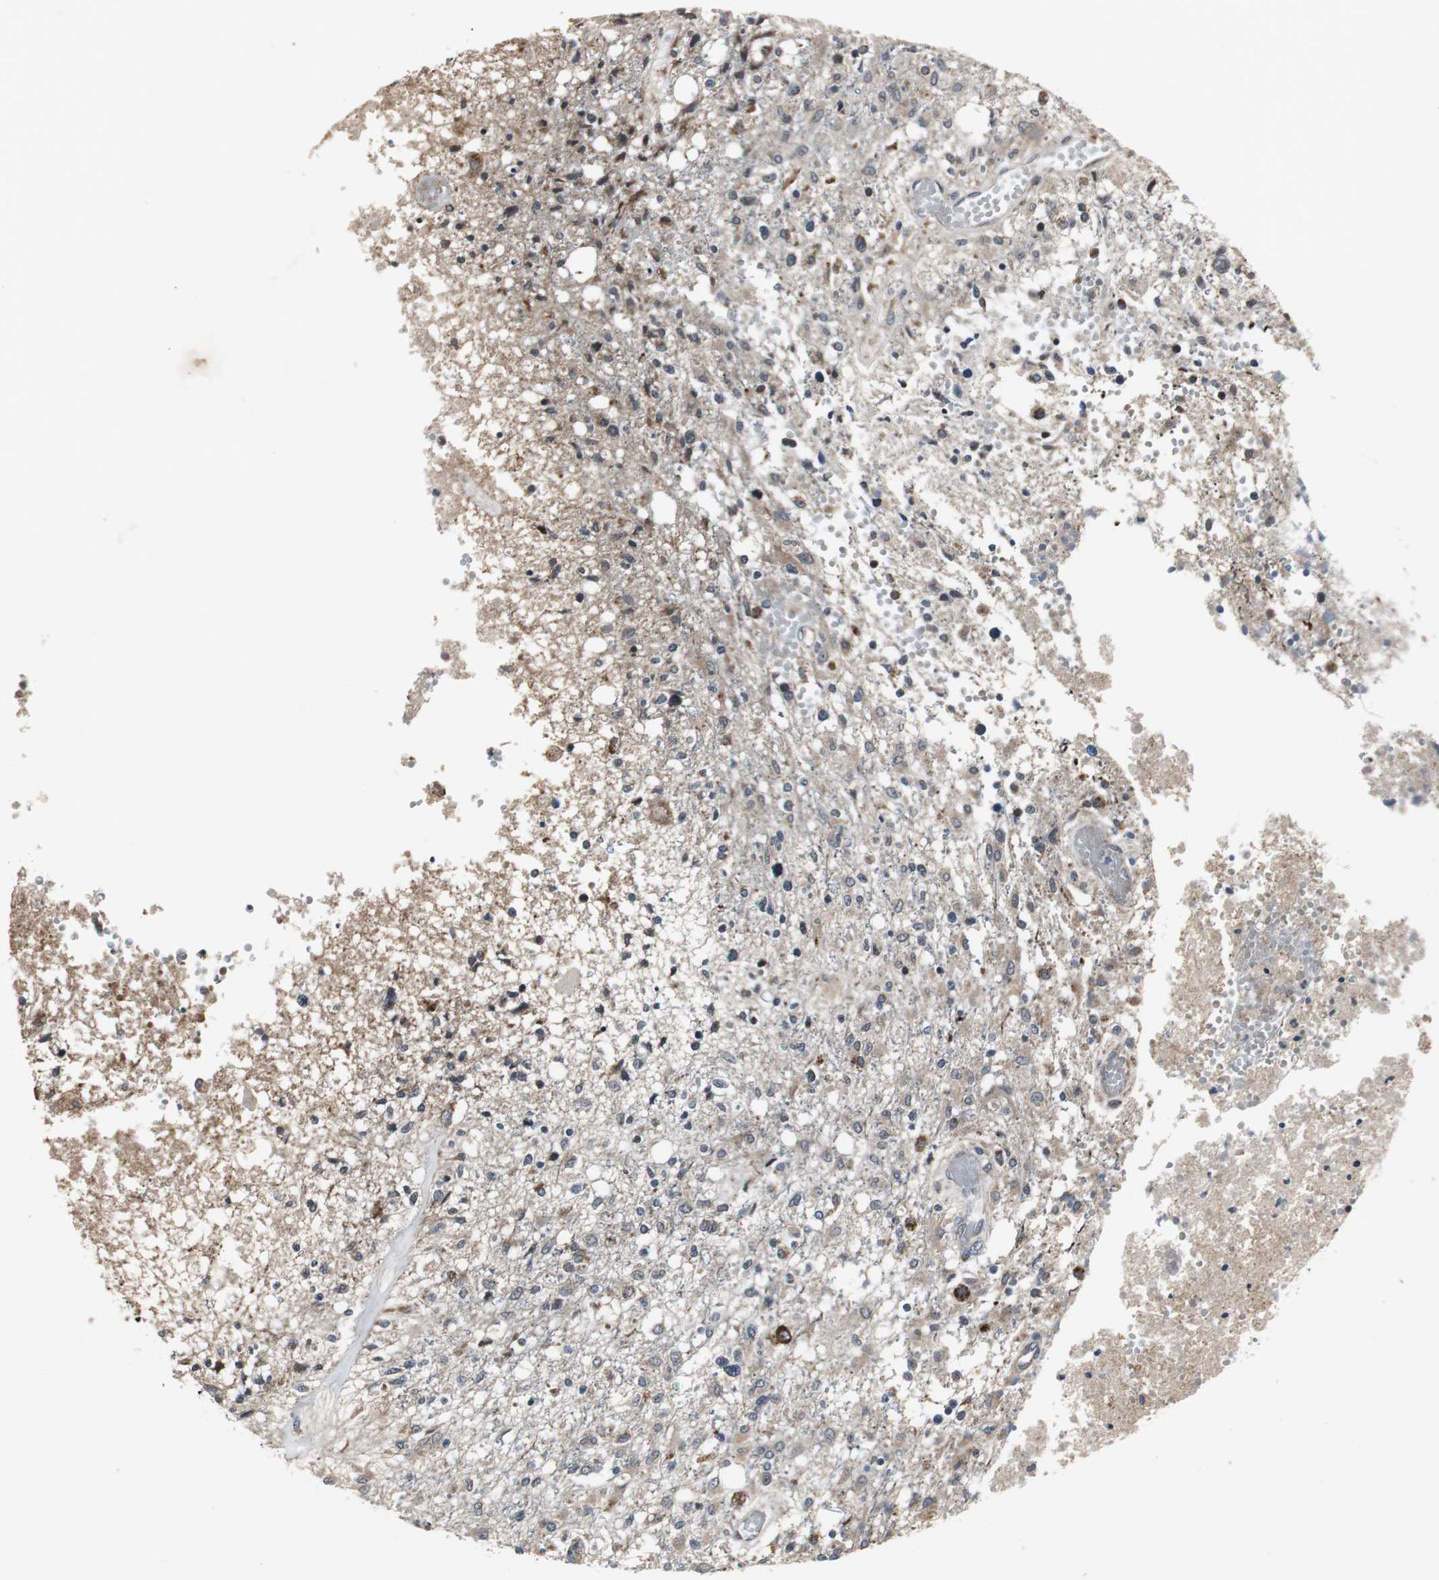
{"staining": {"intensity": "moderate", "quantity": "25%-75%", "location": "cytoplasmic/membranous"}, "tissue": "glioma", "cell_type": "Tumor cells", "image_type": "cancer", "snomed": [{"axis": "morphology", "description": "Glioma, malignant, High grade"}, {"axis": "topography", "description": "Cerebral cortex"}], "caption": "The image demonstrates a brown stain indicating the presence of a protein in the cytoplasmic/membranous of tumor cells in high-grade glioma (malignant).", "gene": "MRPL40", "patient": {"sex": "male", "age": 76}}